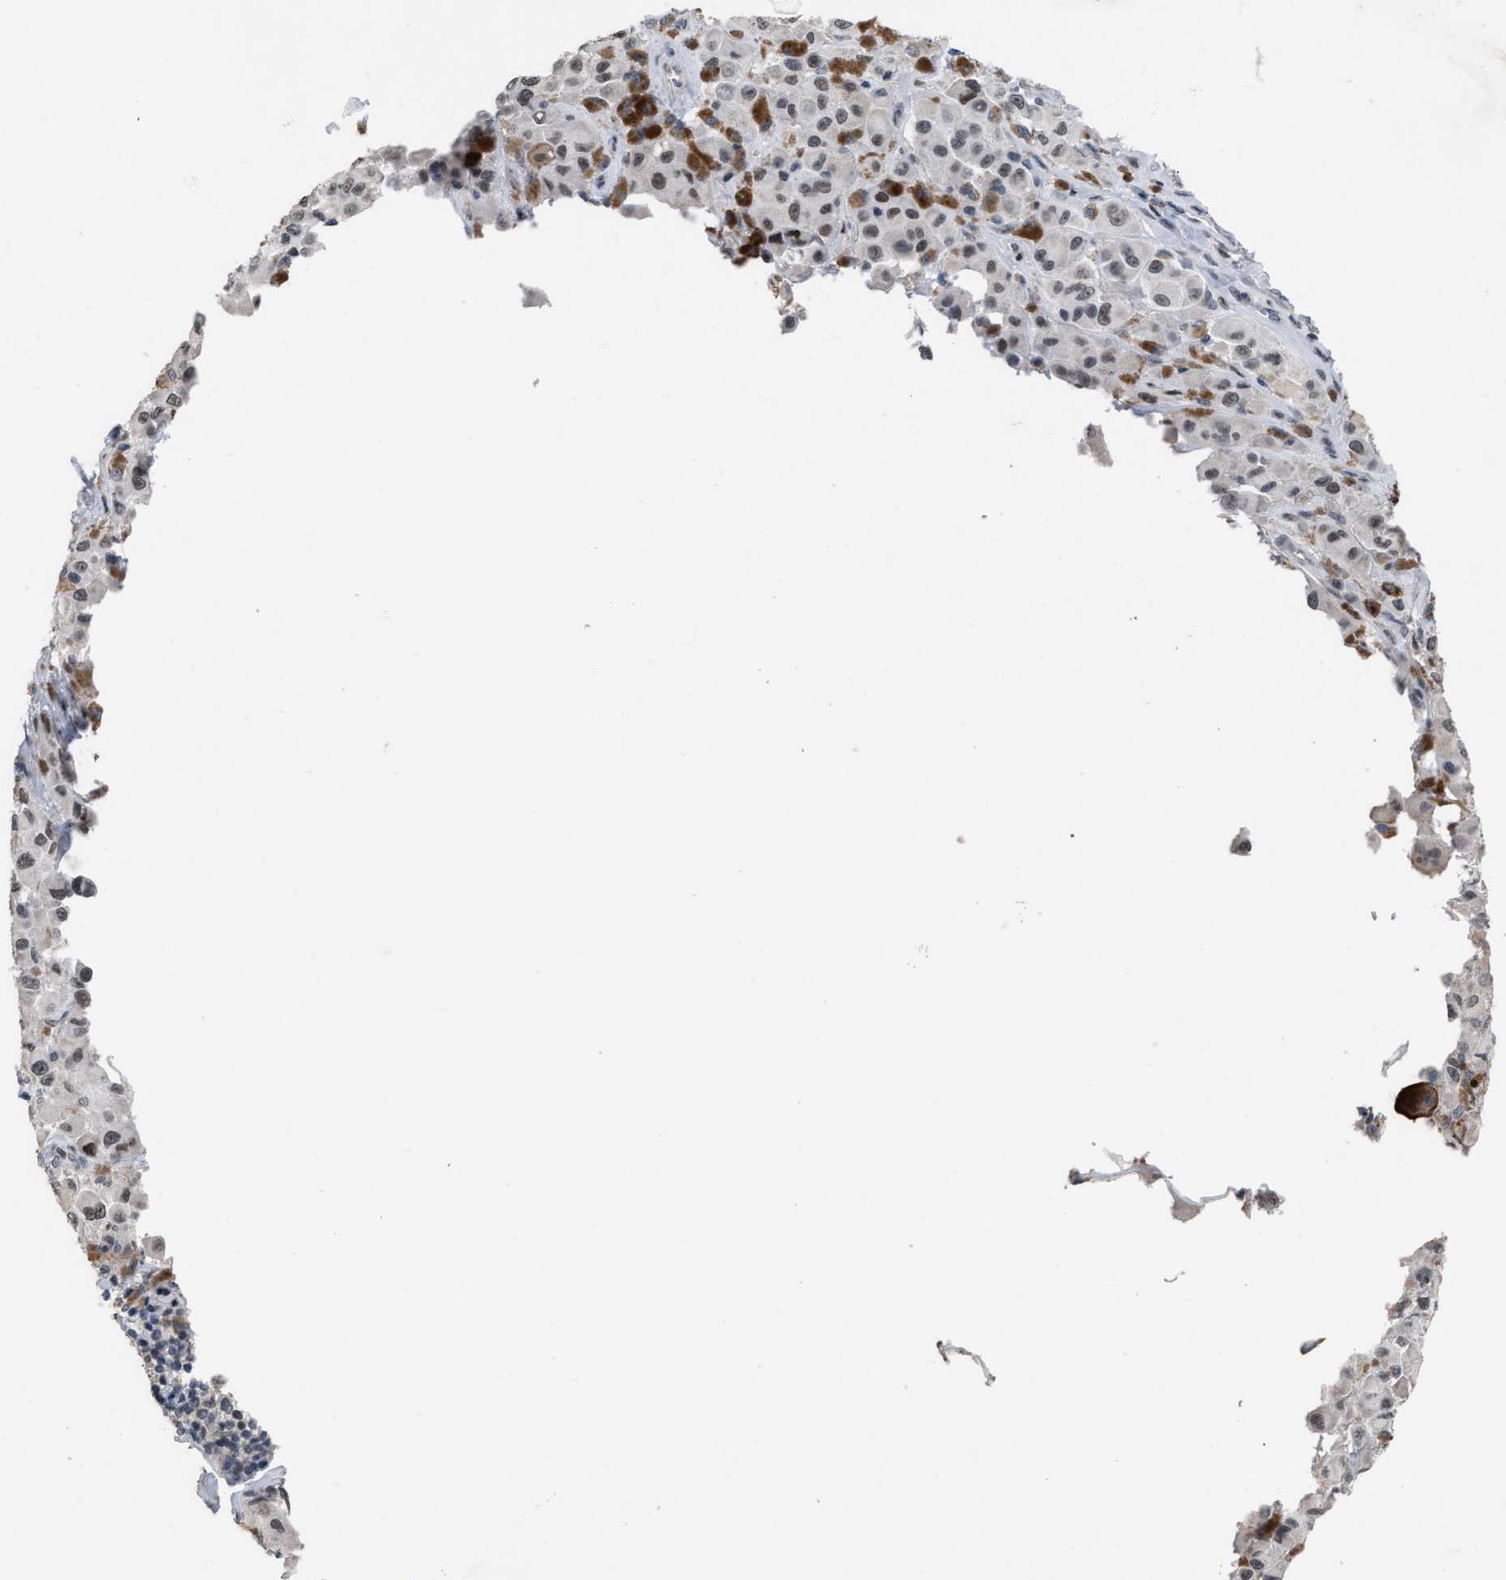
{"staining": {"intensity": "weak", "quantity": ">75%", "location": "nuclear"}, "tissue": "melanoma", "cell_type": "Tumor cells", "image_type": "cancer", "snomed": [{"axis": "morphology", "description": "Malignant melanoma, NOS"}, {"axis": "topography", "description": "Skin"}], "caption": "Weak nuclear expression for a protein is present in approximately >75% of tumor cells of malignant melanoma using immunohistochemistry.", "gene": "SETDB1", "patient": {"sex": "male", "age": 84}}